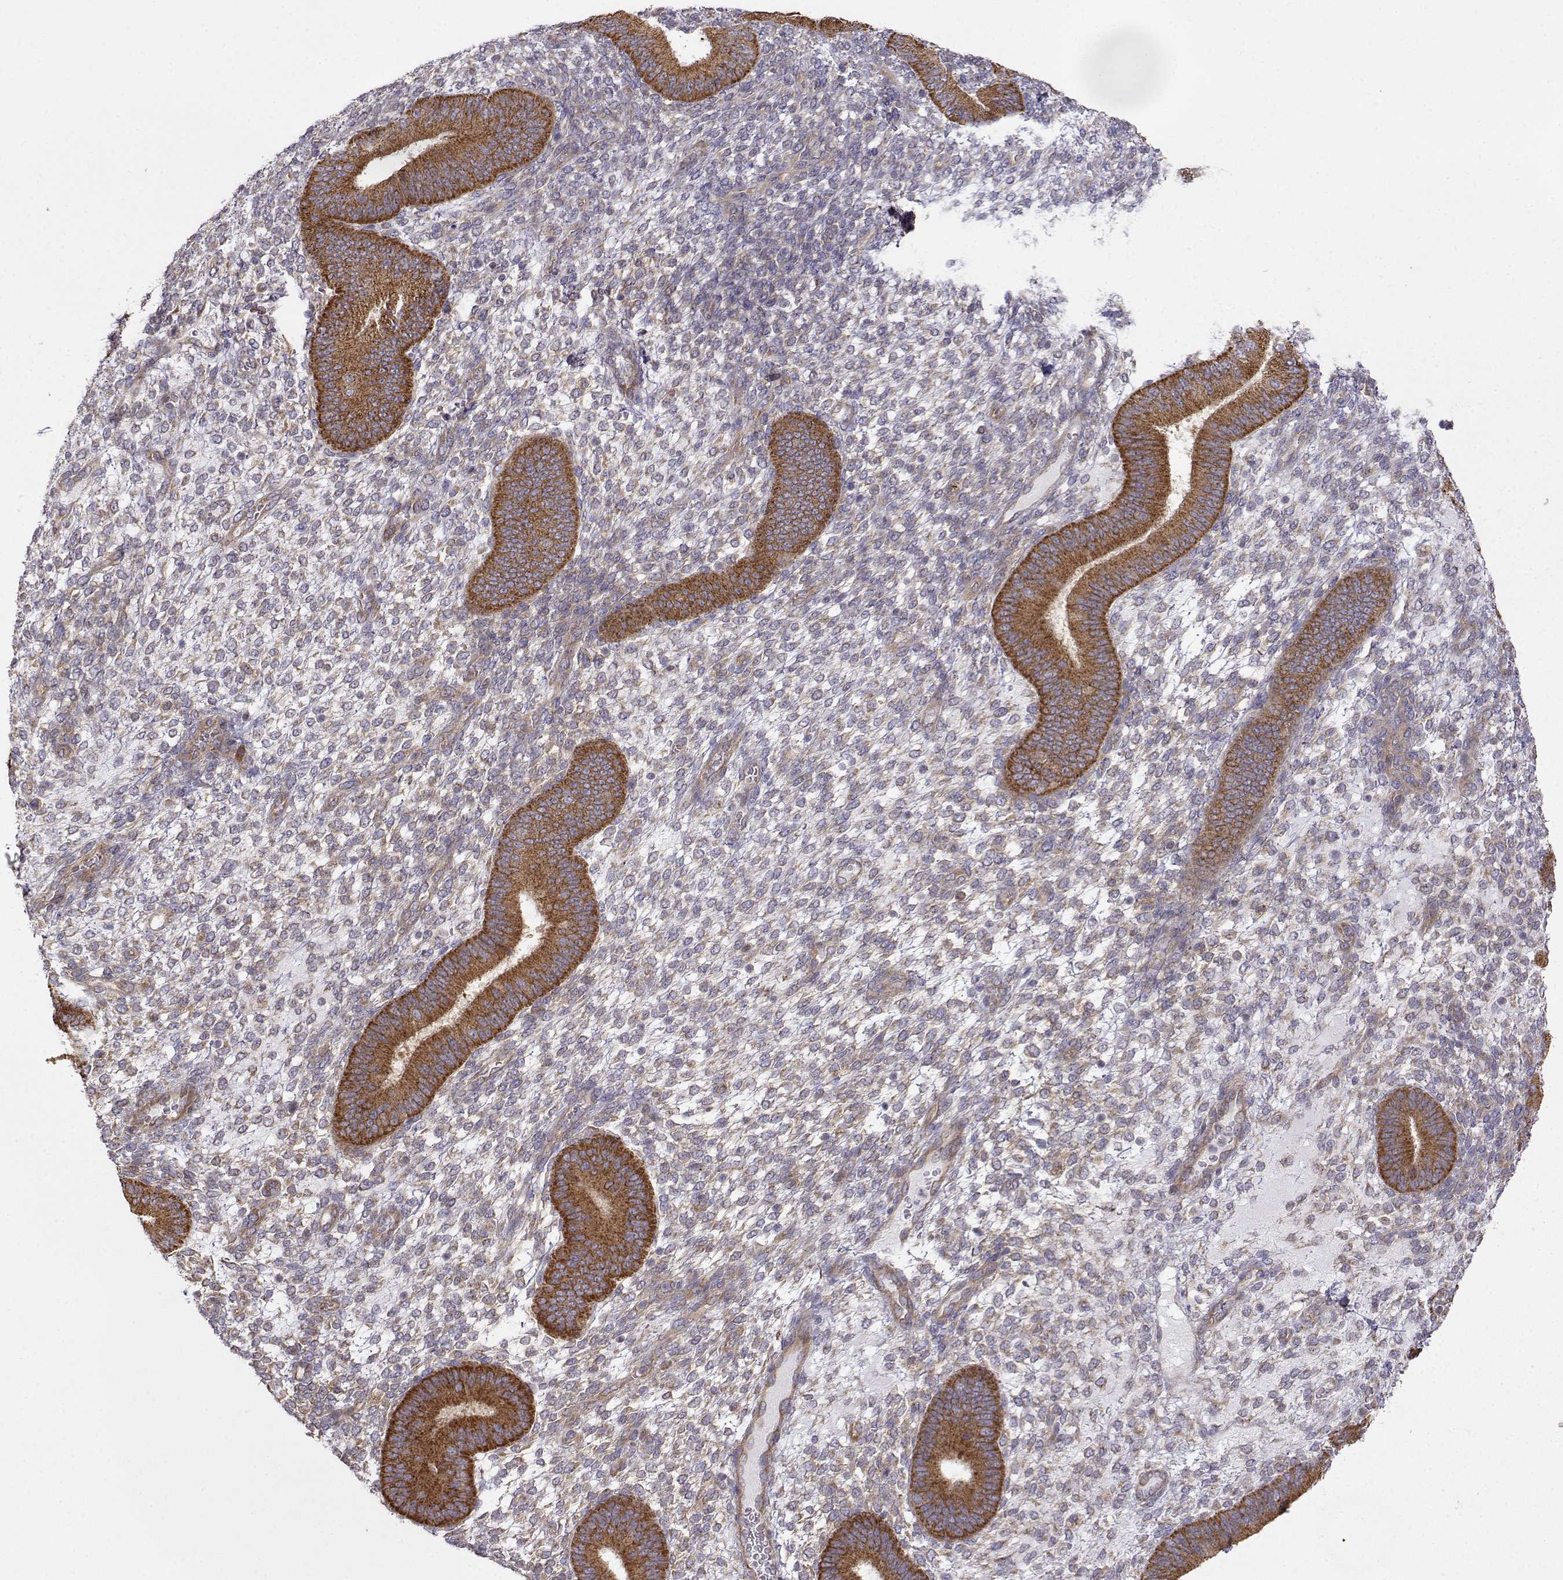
{"staining": {"intensity": "weak", "quantity": "25%-75%", "location": "cytoplasmic/membranous"}, "tissue": "endometrium", "cell_type": "Cells in endometrial stroma", "image_type": "normal", "snomed": [{"axis": "morphology", "description": "Normal tissue, NOS"}, {"axis": "topography", "description": "Endometrium"}], "caption": "Protein expression analysis of benign endometrium displays weak cytoplasmic/membranous expression in about 25%-75% of cells in endometrial stroma.", "gene": "PAIP1", "patient": {"sex": "female", "age": 39}}